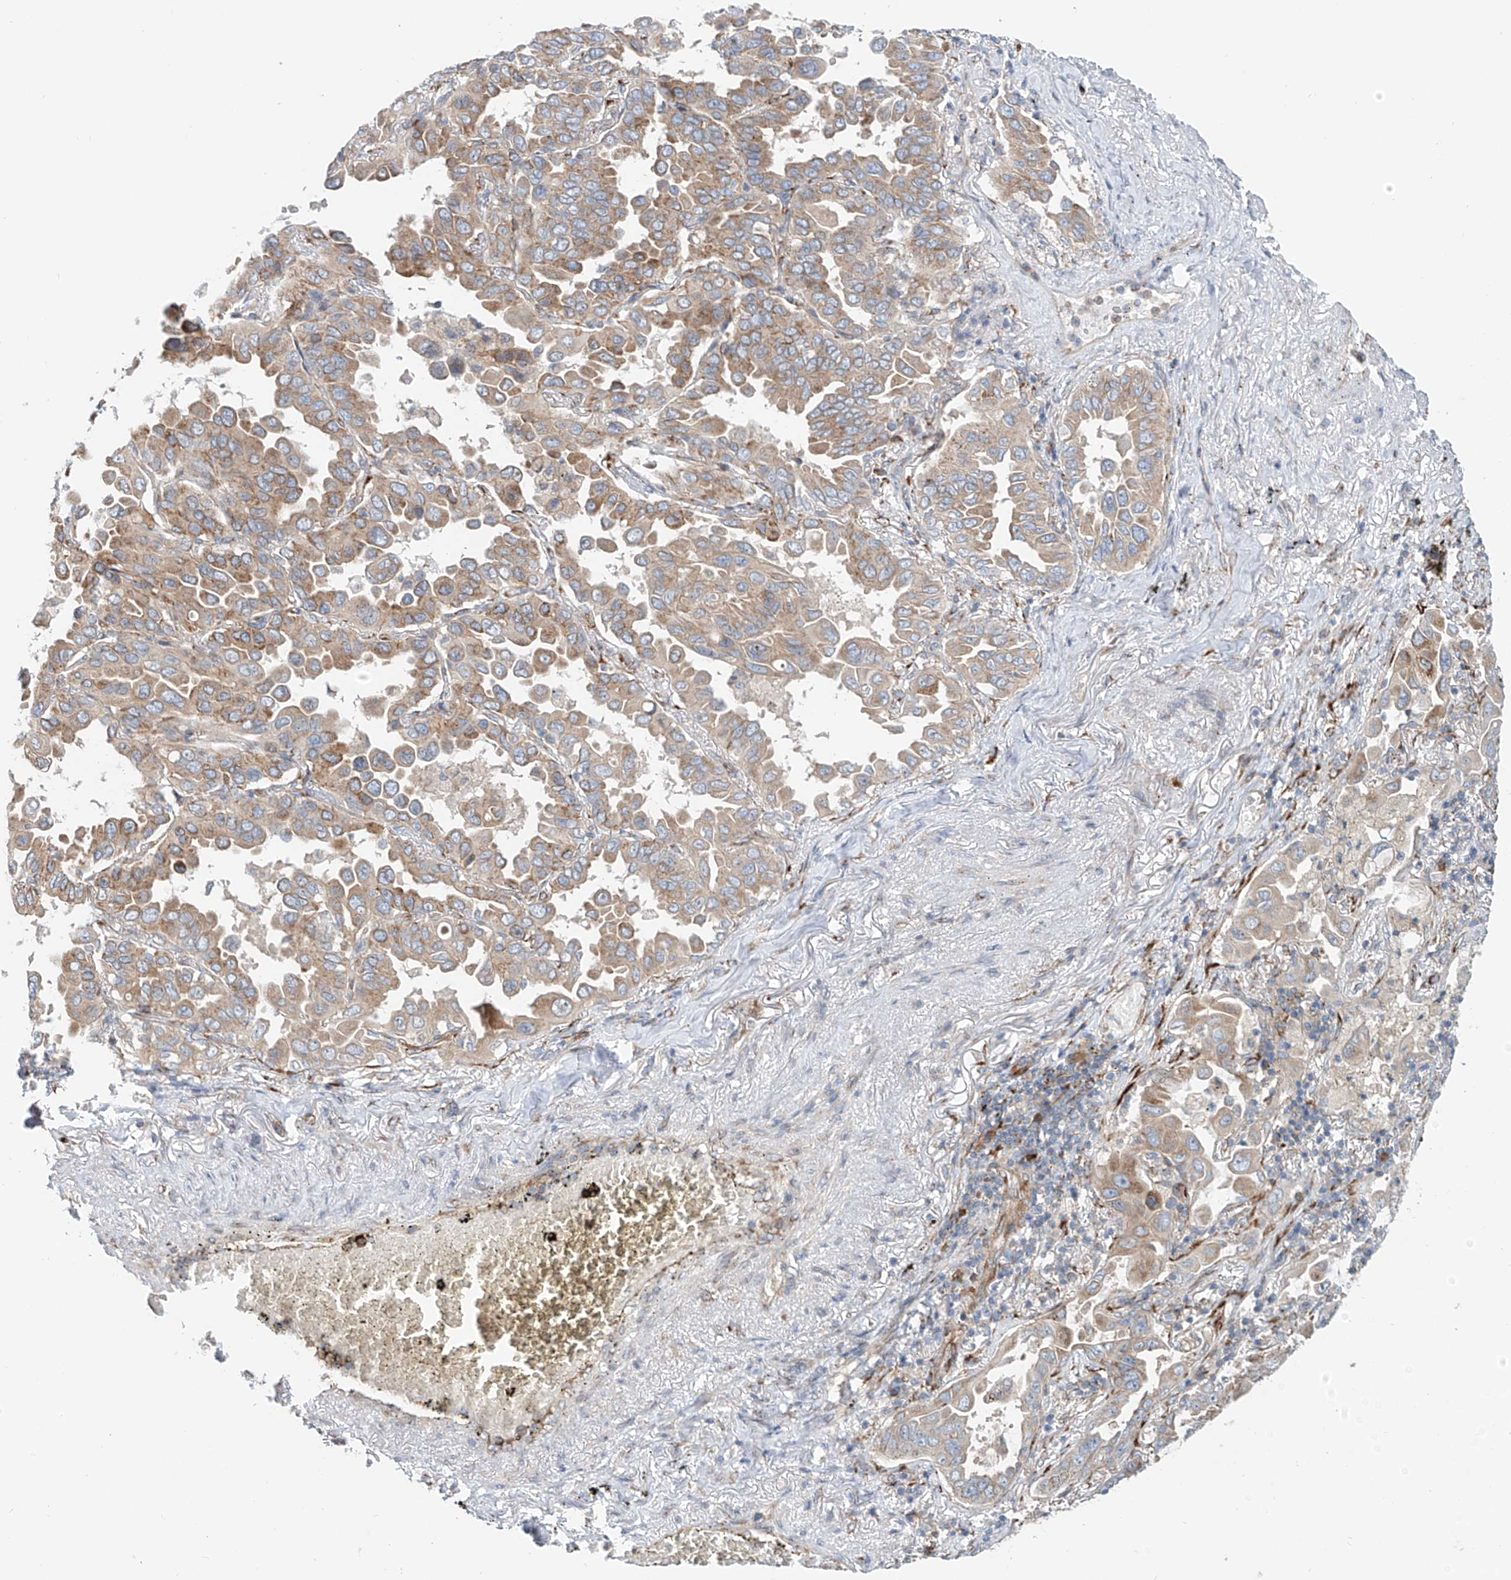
{"staining": {"intensity": "weak", "quantity": ">75%", "location": "cytoplasmic/membranous"}, "tissue": "lung cancer", "cell_type": "Tumor cells", "image_type": "cancer", "snomed": [{"axis": "morphology", "description": "Adenocarcinoma, NOS"}, {"axis": "topography", "description": "Lung"}], "caption": "Lung adenocarcinoma stained for a protein (brown) shows weak cytoplasmic/membranous positive staining in approximately >75% of tumor cells.", "gene": "SNAP29", "patient": {"sex": "male", "age": 64}}